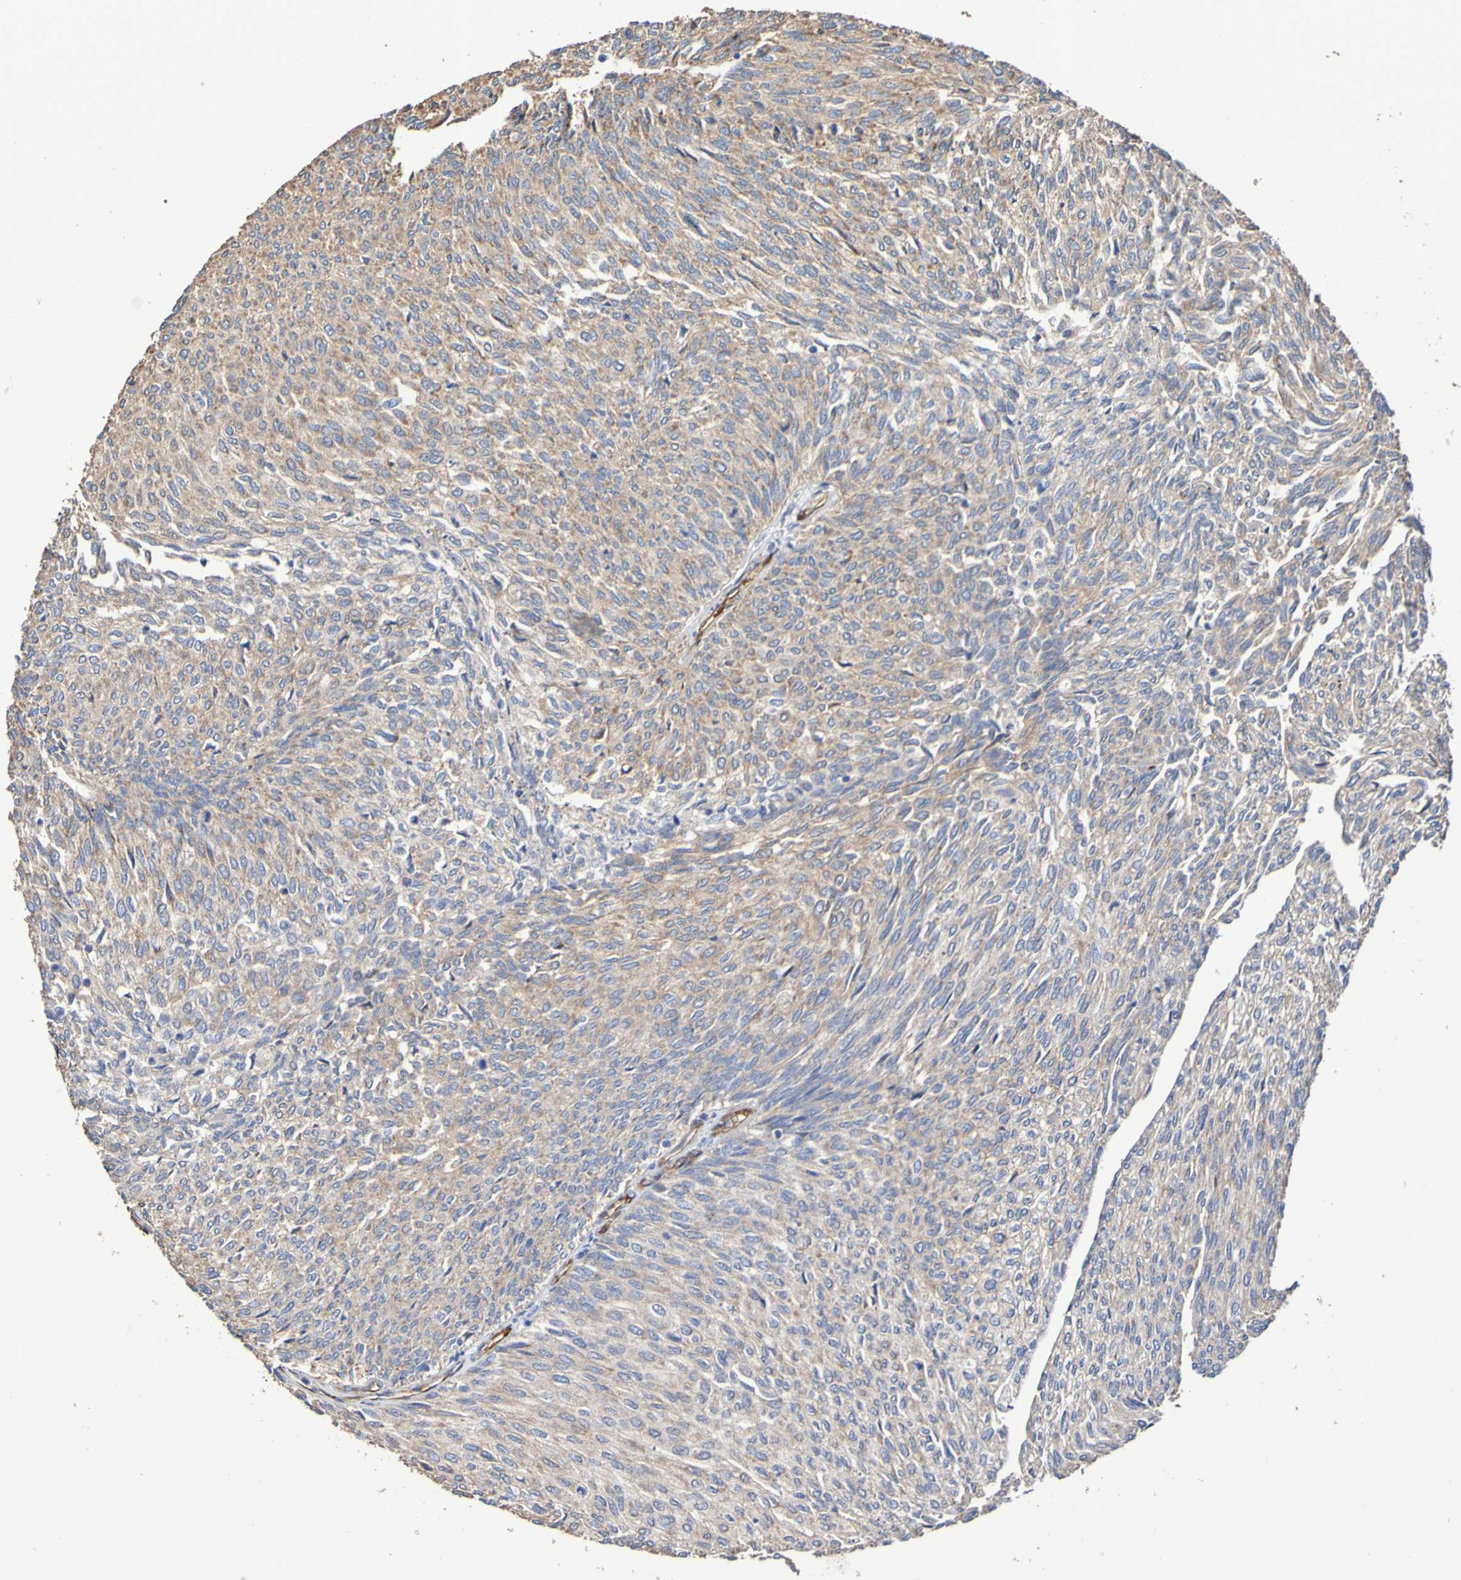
{"staining": {"intensity": "weak", "quantity": ">75%", "location": "cytoplasmic/membranous"}, "tissue": "urothelial cancer", "cell_type": "Tumor cells", "image_type": "cancer", "snomed": [{"axis": "morphology", "description": "Urothelial carcinoma, Low grade"}, {"axis": "topography", "description": "Urinary bladder"}], "caption": "This is a micrograph of immunohistochemistry staining of low-grade urothelial carcinoma, which shows weak staining in the cytoplasmic/membranous of tumor cells.", "gene": "ELMOD3", "patient": {"sex": "female", "age": 79}}